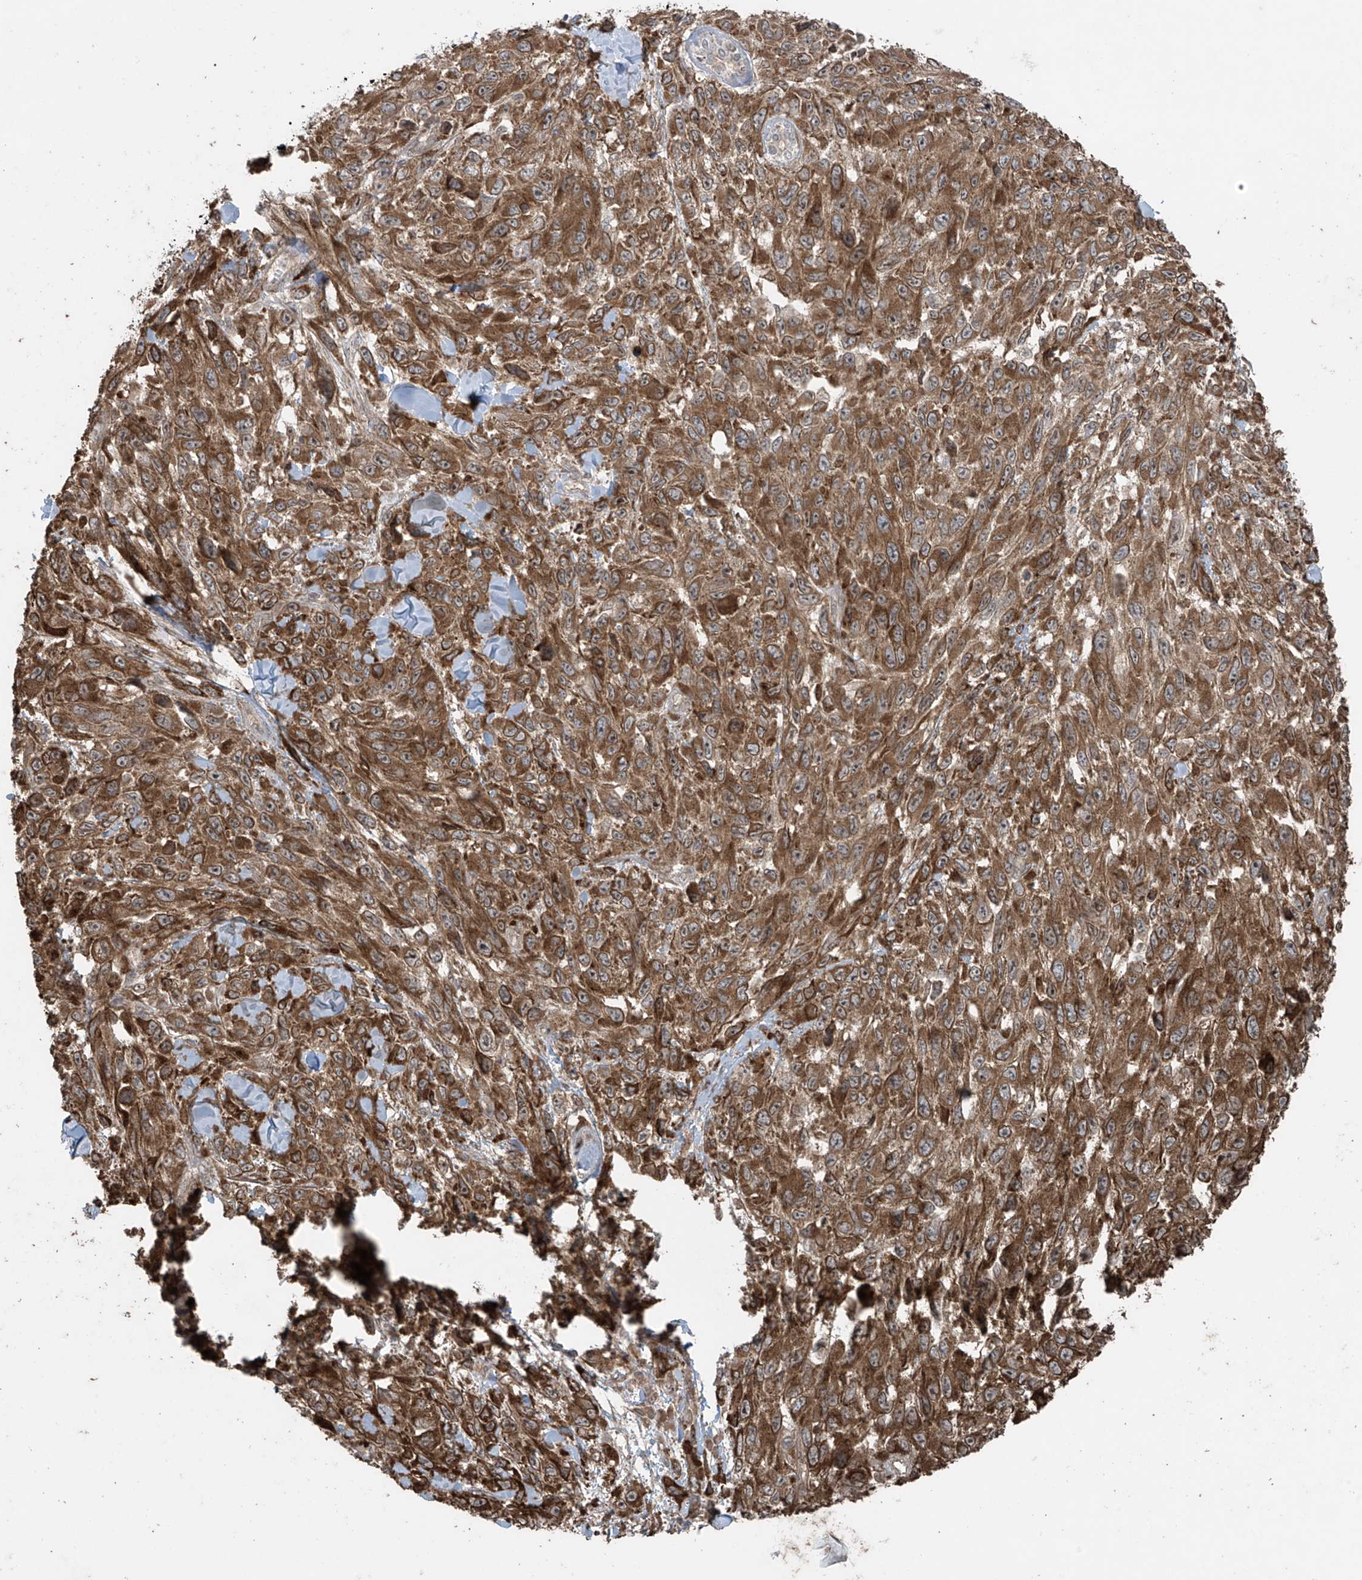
{"staining": {"intensity": "strong", "quantity": ">75%", "location": "cytoplasmic/membranous"}, "tissue": "melanoma", "cell_type": "Tumor cells", "image_type": "cancer", "snomed": [{"axis": "morphology", "description": "Malignant melanoma, NOS"}, {"axis": "topography", "description": "Skin"}], "caption": "This histopathology image displays malignant melanoma stained with immunohistochemistry to label a protein in brown. The cytoplasmic/membranous of tumor cells show strong positivity for the protein. Nuclei are counter-stained blue.", "gene": "PGPEP1", "patient": {"sex": "female", "age": 96}}